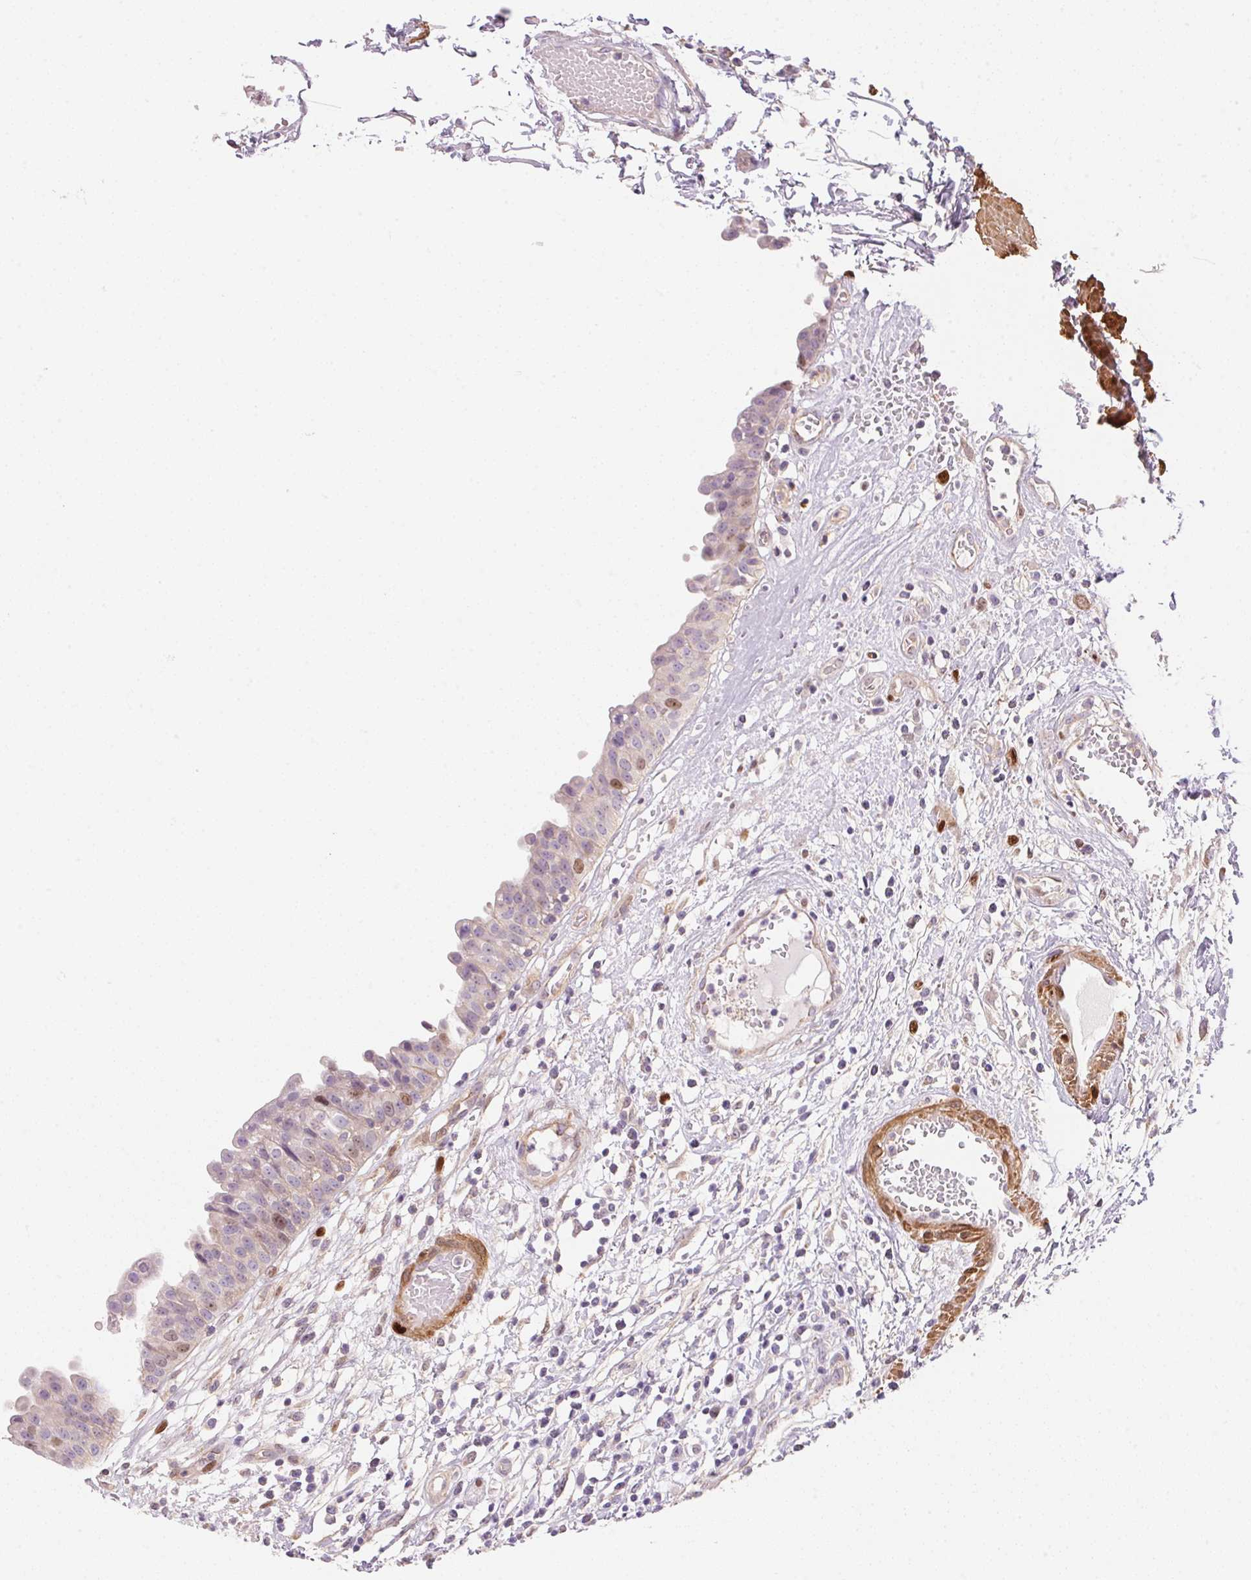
{"staining": {"intensity": "weak", "quantity": "<25%", "location": "nuclear"}, "tissue": "urinary bladder", "cell_type": "Urothelial cells", "image_type": "normal", "snomed": [{"axis": "morphology", "description": "Normal tissue, NOS"}, {"axis": "topography", "description": "Urinary bladder"}], "caption": "A high-resolution histopathology image shows IHC staining of benign urinary bladder, which demonstrates no significant expression in urothelial cells. The staining was performed using DAB (3,3'-diaminobenzidine) to visualize the protein expression in brown, while the nuclei were stained in blue with hematoxylin (Magnification: 20x).", "gene": "SMTN", "patient": {"sex": "male", "age": 64}}